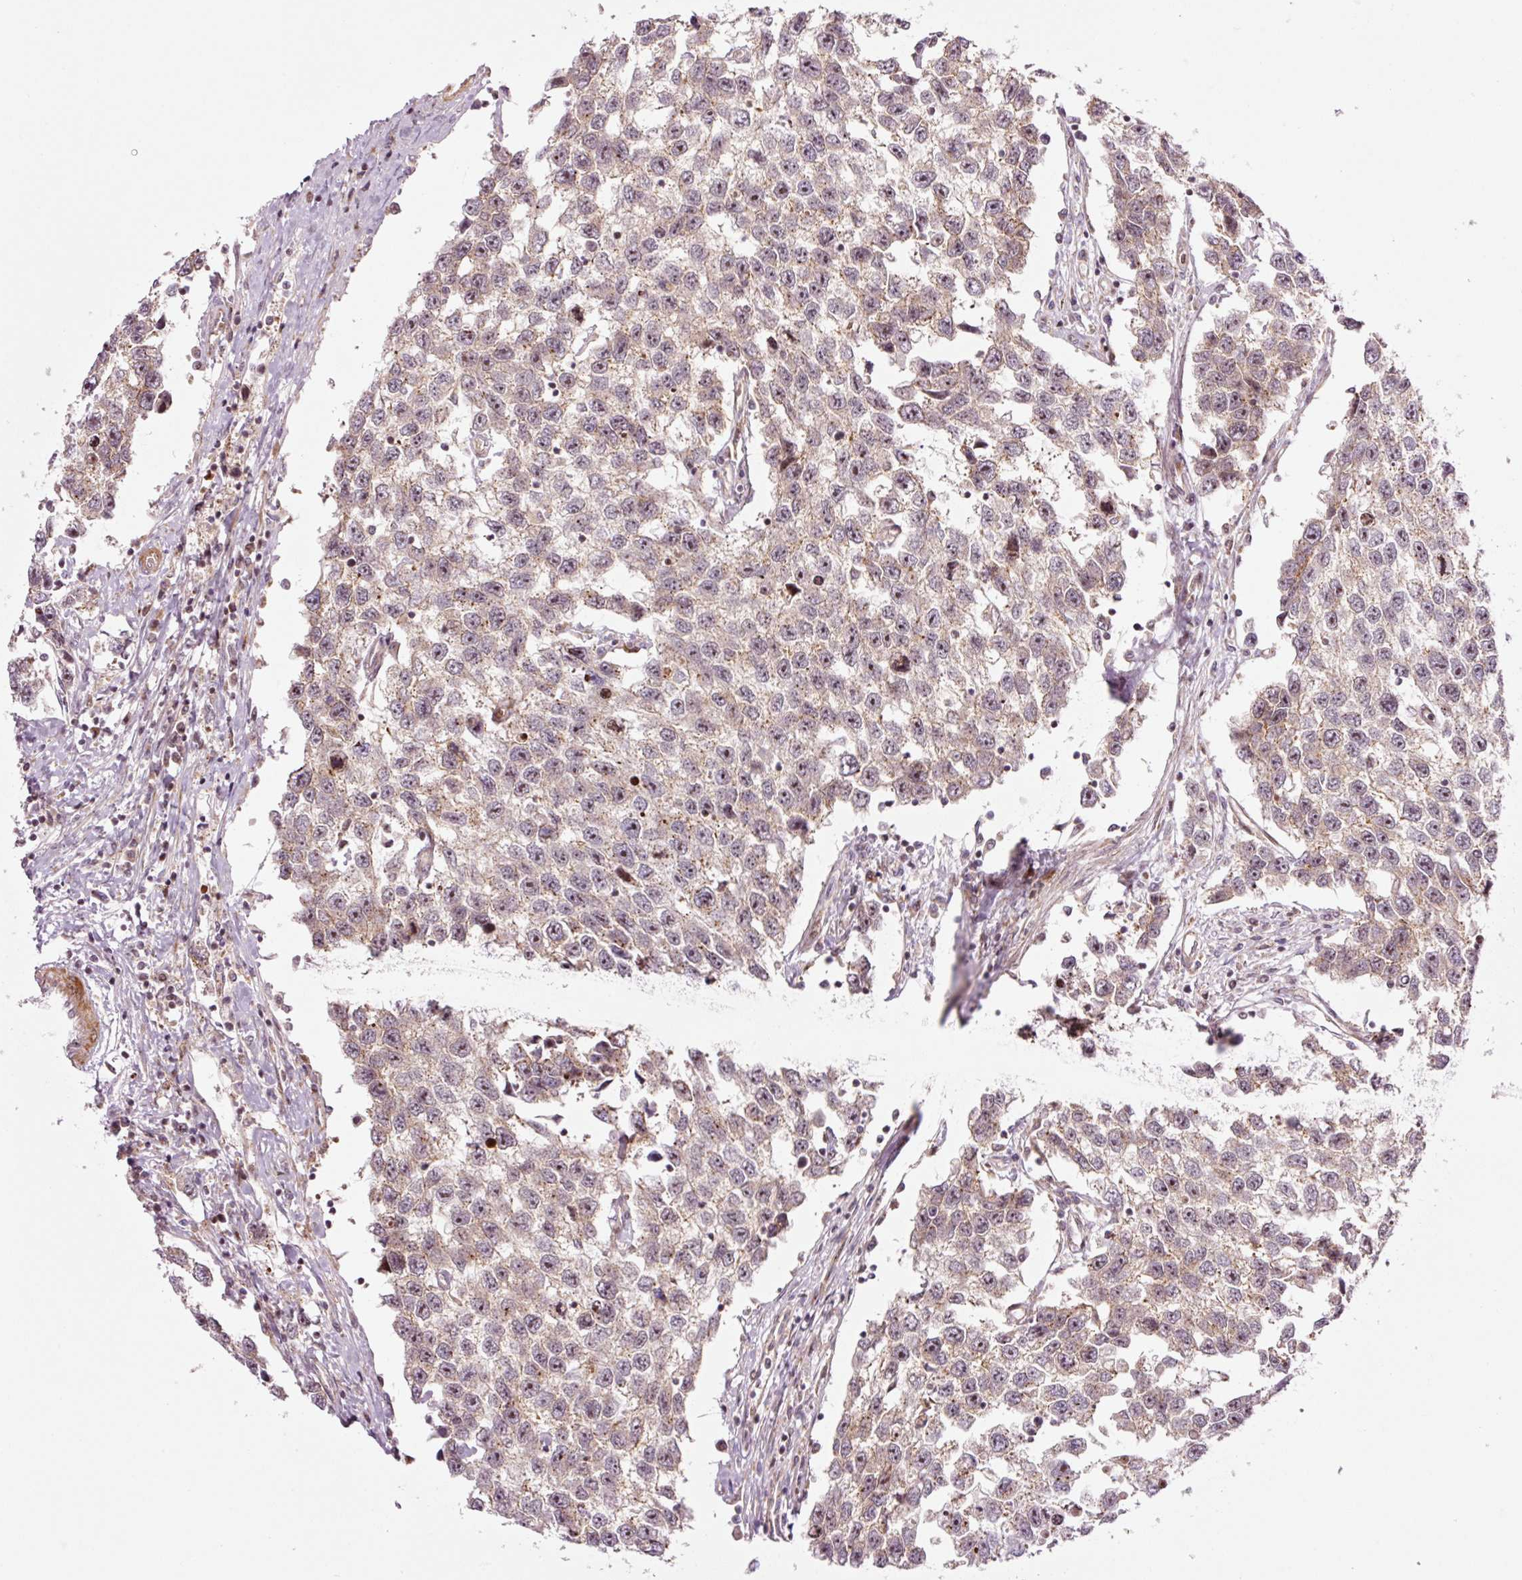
{"staining": {"intensity": "moderate", "quantity": "25%-75%", "location": "cytoplasmic/membranous,nuclear"}, "tissue": "testis cancer", "cell_type": "Tumor cells", "image_type": "cancer", "snomed": [{"axis": "morphology", "description": "Seminoma, NOS"}, {"axis": "topography", "description": "Testis"}], "caption": "Testis cancer was stained to show a protein in brown. There is medium levels of moderate cytoplasmic/membranous and nuclear positivity in approximately 25%-75% of tumor cells.", "gene": "ANKRD20A1", "patient": {"sex": "male", "age": 33}}